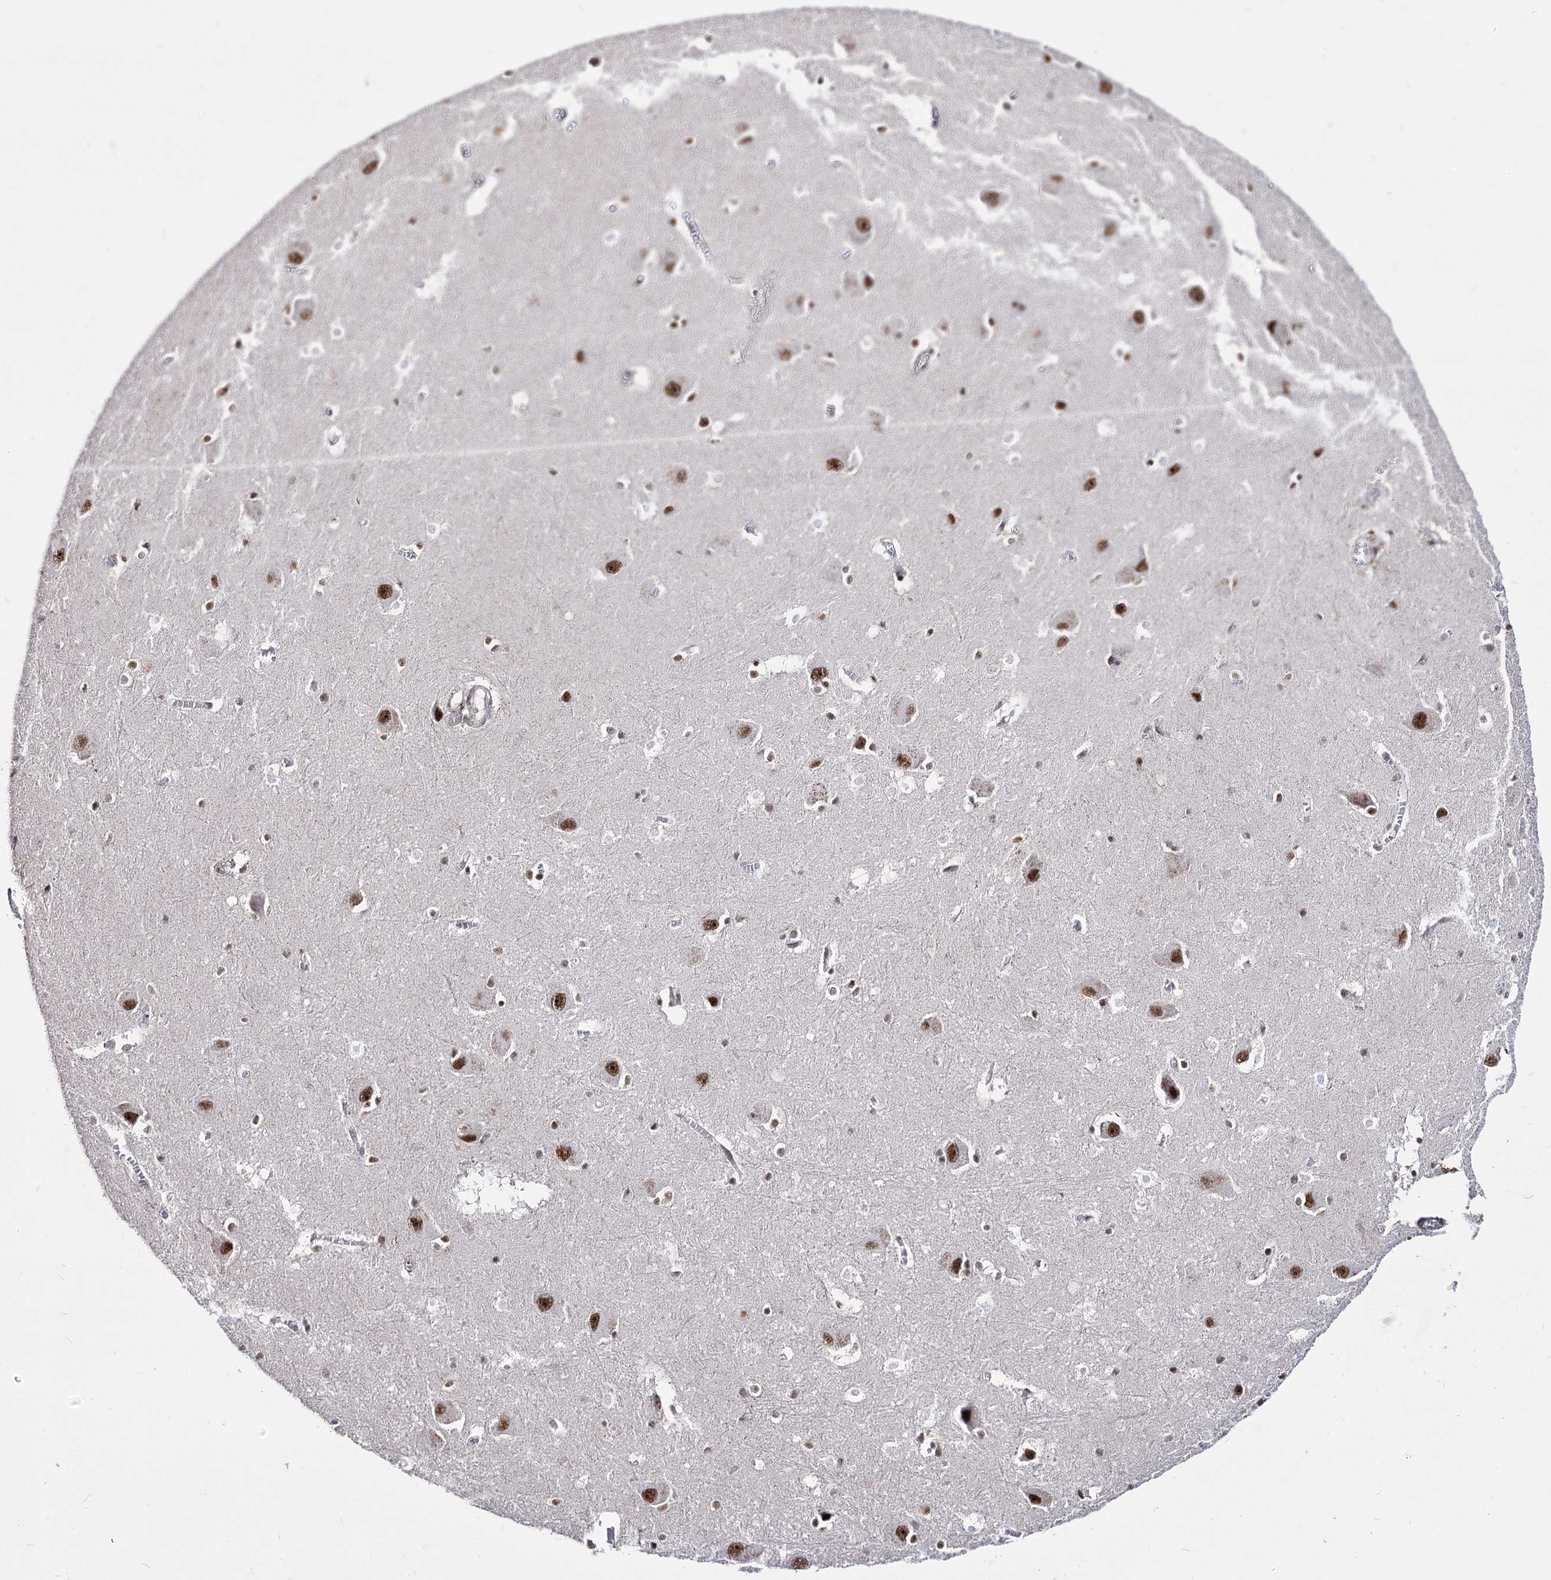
{"staining": {"intensity": "weak", "quantity": "25%-75%", "location": "nuclear"}, "tissue": "caudate", "cell_type": "Glial cells", "image_type": "normal", "snomed": [{"axis": "morphology", "description": "Normal tissue, NOS"}, {"axis": "topography", "description": "Lateral ventricle wall"}], "caption": "About 25%-75% of glial cells in unremarkable caudate display weak nuclear protein positivity as visualized by brown immunohistochemical staining.", "gene": "STOX1", "patient": {"sex": "male", "age": 37}}